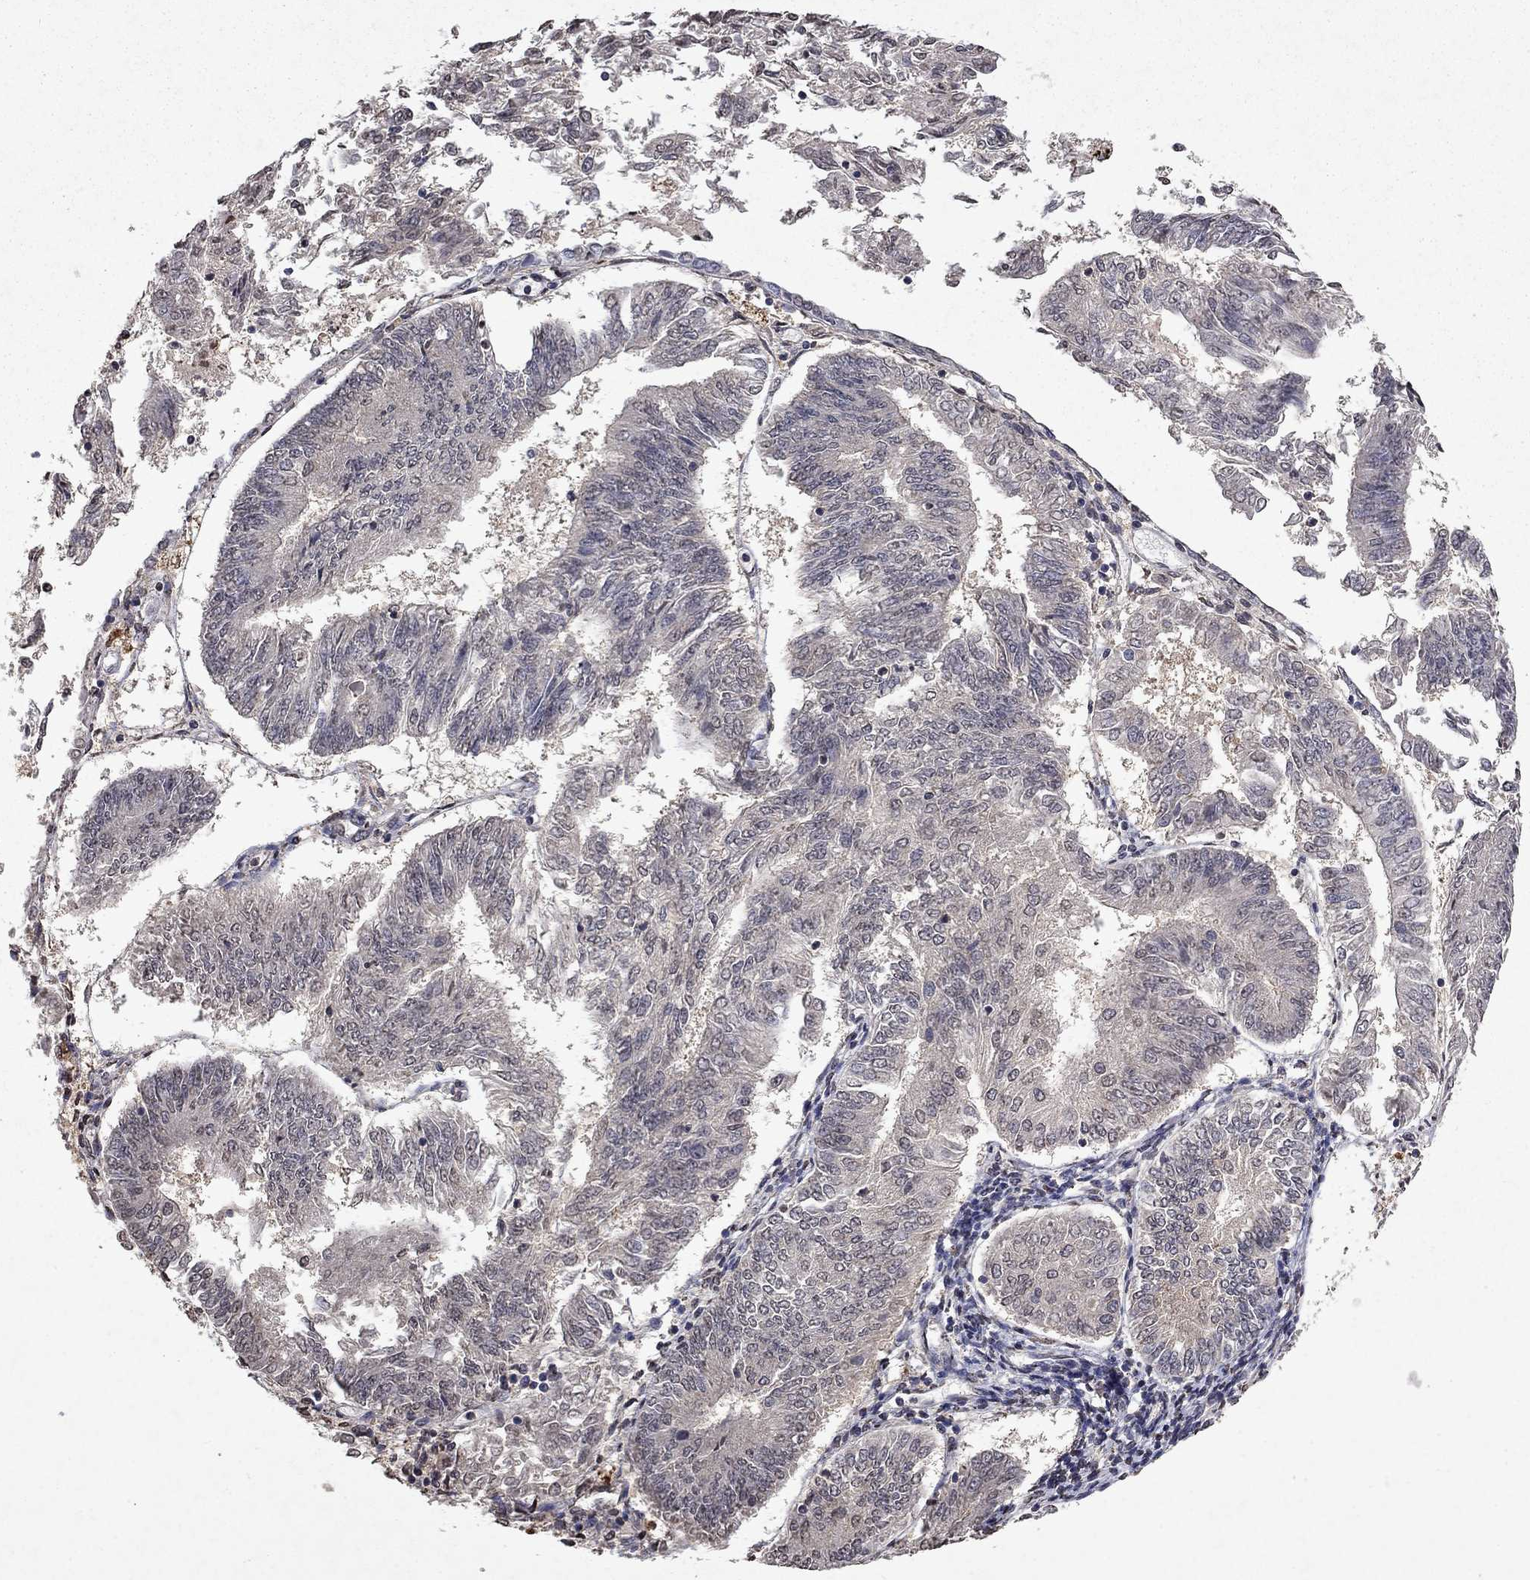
{"staining": {"intensity": "negative", "quantity": "none", "location": "none"}, "tissue": "endometrial cancer", "cell_type": "Tumor cells", "image_type": "cancer", "snomed": [{"axis": "morphology", "description": "Adenocarcinoma, NOS"}, {"axis": "topography", "description": "Endometrium"}], "caption": "Immunohistochemical staining of endometrial cancer (adenocarcinoma) reveals no significant staining in tumor cells. (Brightfield microscopy of DAB (3,3'-diaminobenzidine) IHC at high magnification).", "gene": "TTC38", "patient": {"sex": "female", "age": 58}}